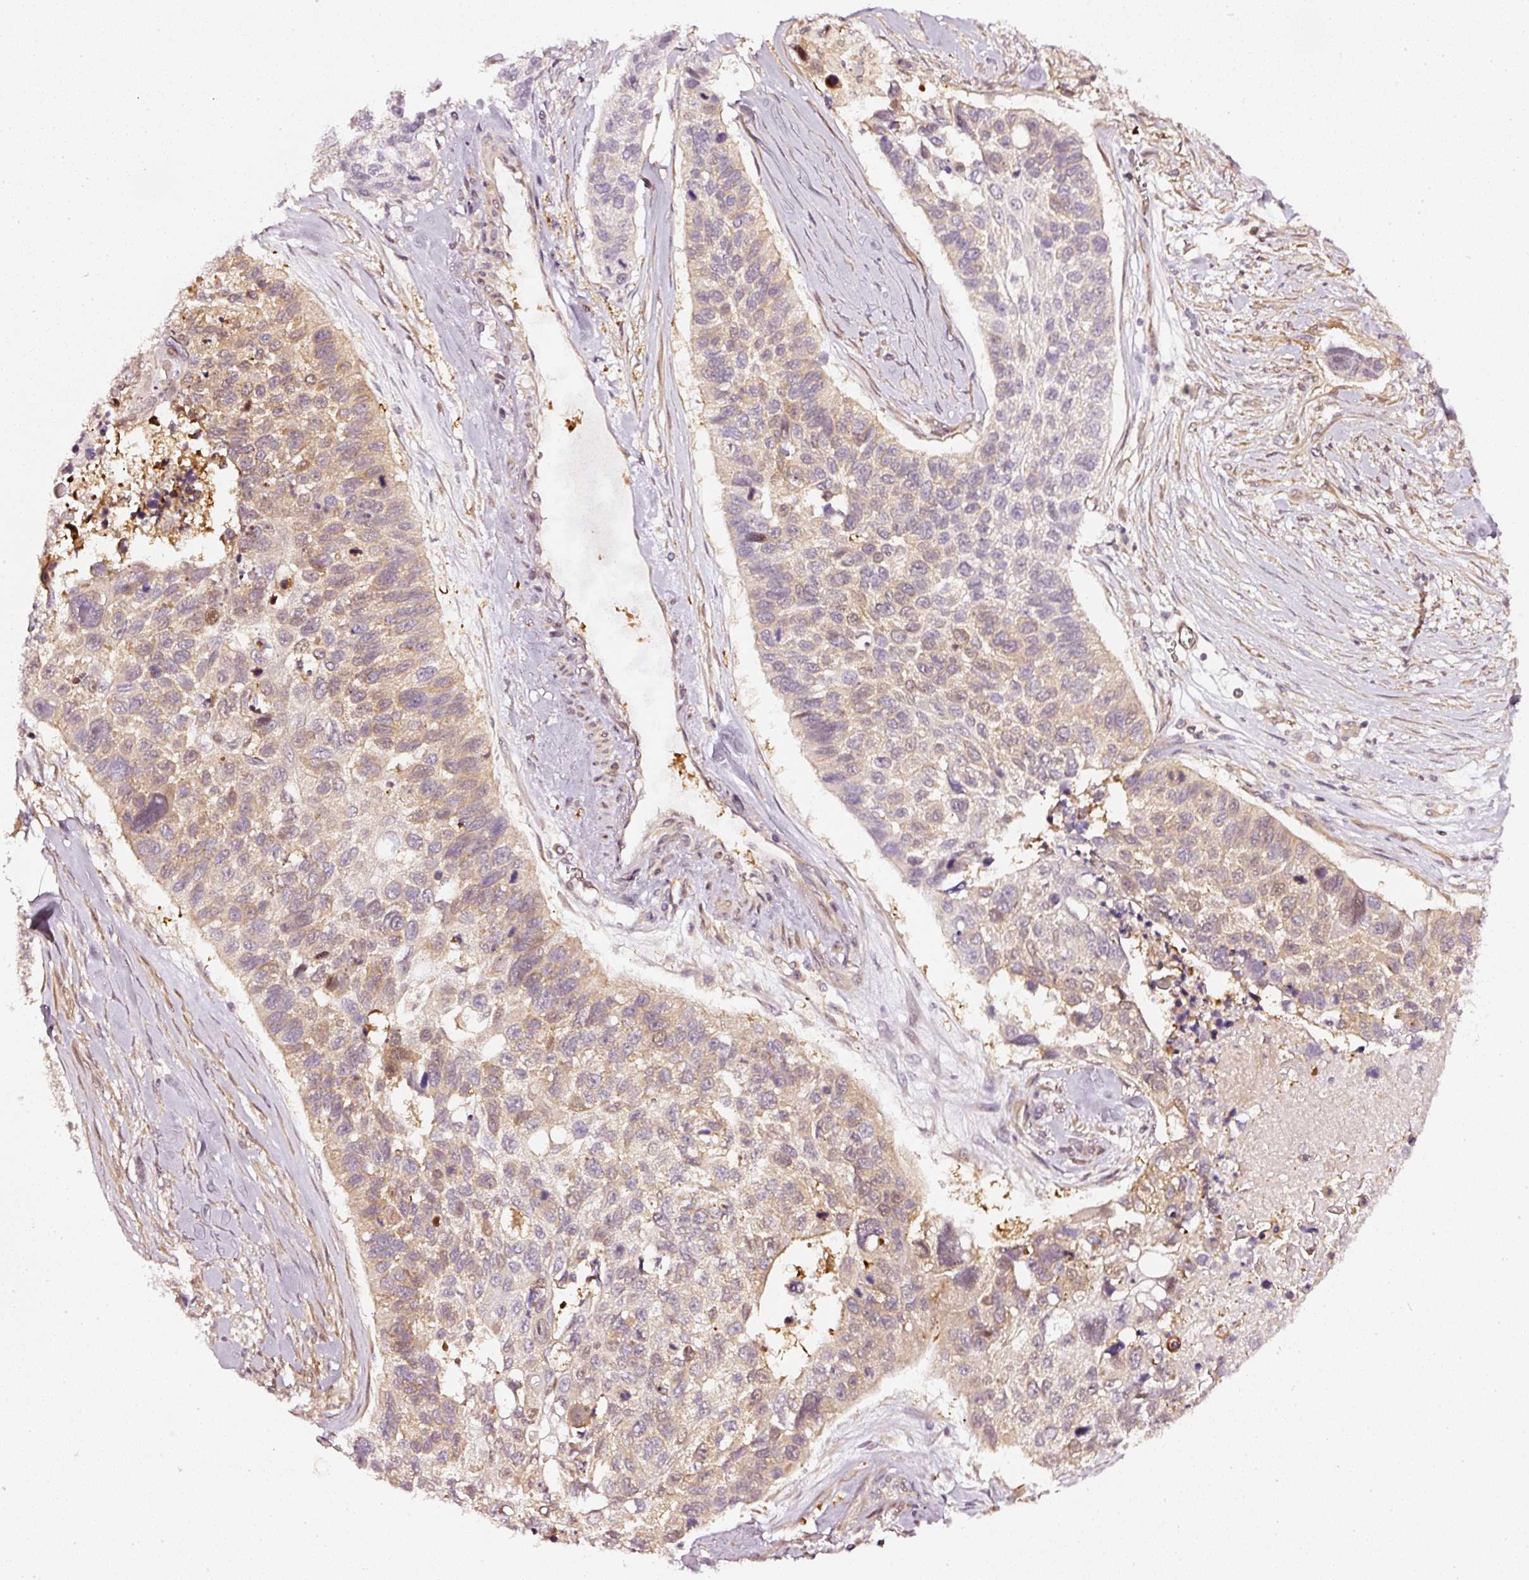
{"staining": {"intensity": "moderate", "quantity": "<25%", "location": "cytoplasmic/membranous,nuclear"}, "tissue": "lung cancer", "cell_type": "Tumor cells", "image_type": "cancer", "snomed": [{"axis": "morphology", "description": "Squamous cell carcinoma, NOS"}, {"axis": "topography", "description": "Lung"}], "caption": "Human lung cancer (squamous cell carcinoma) stained with a protein marker displays moderate staining in tumor cells.", "gene": "ASMTL", "patient": {"sex": "male", "age": 62}}